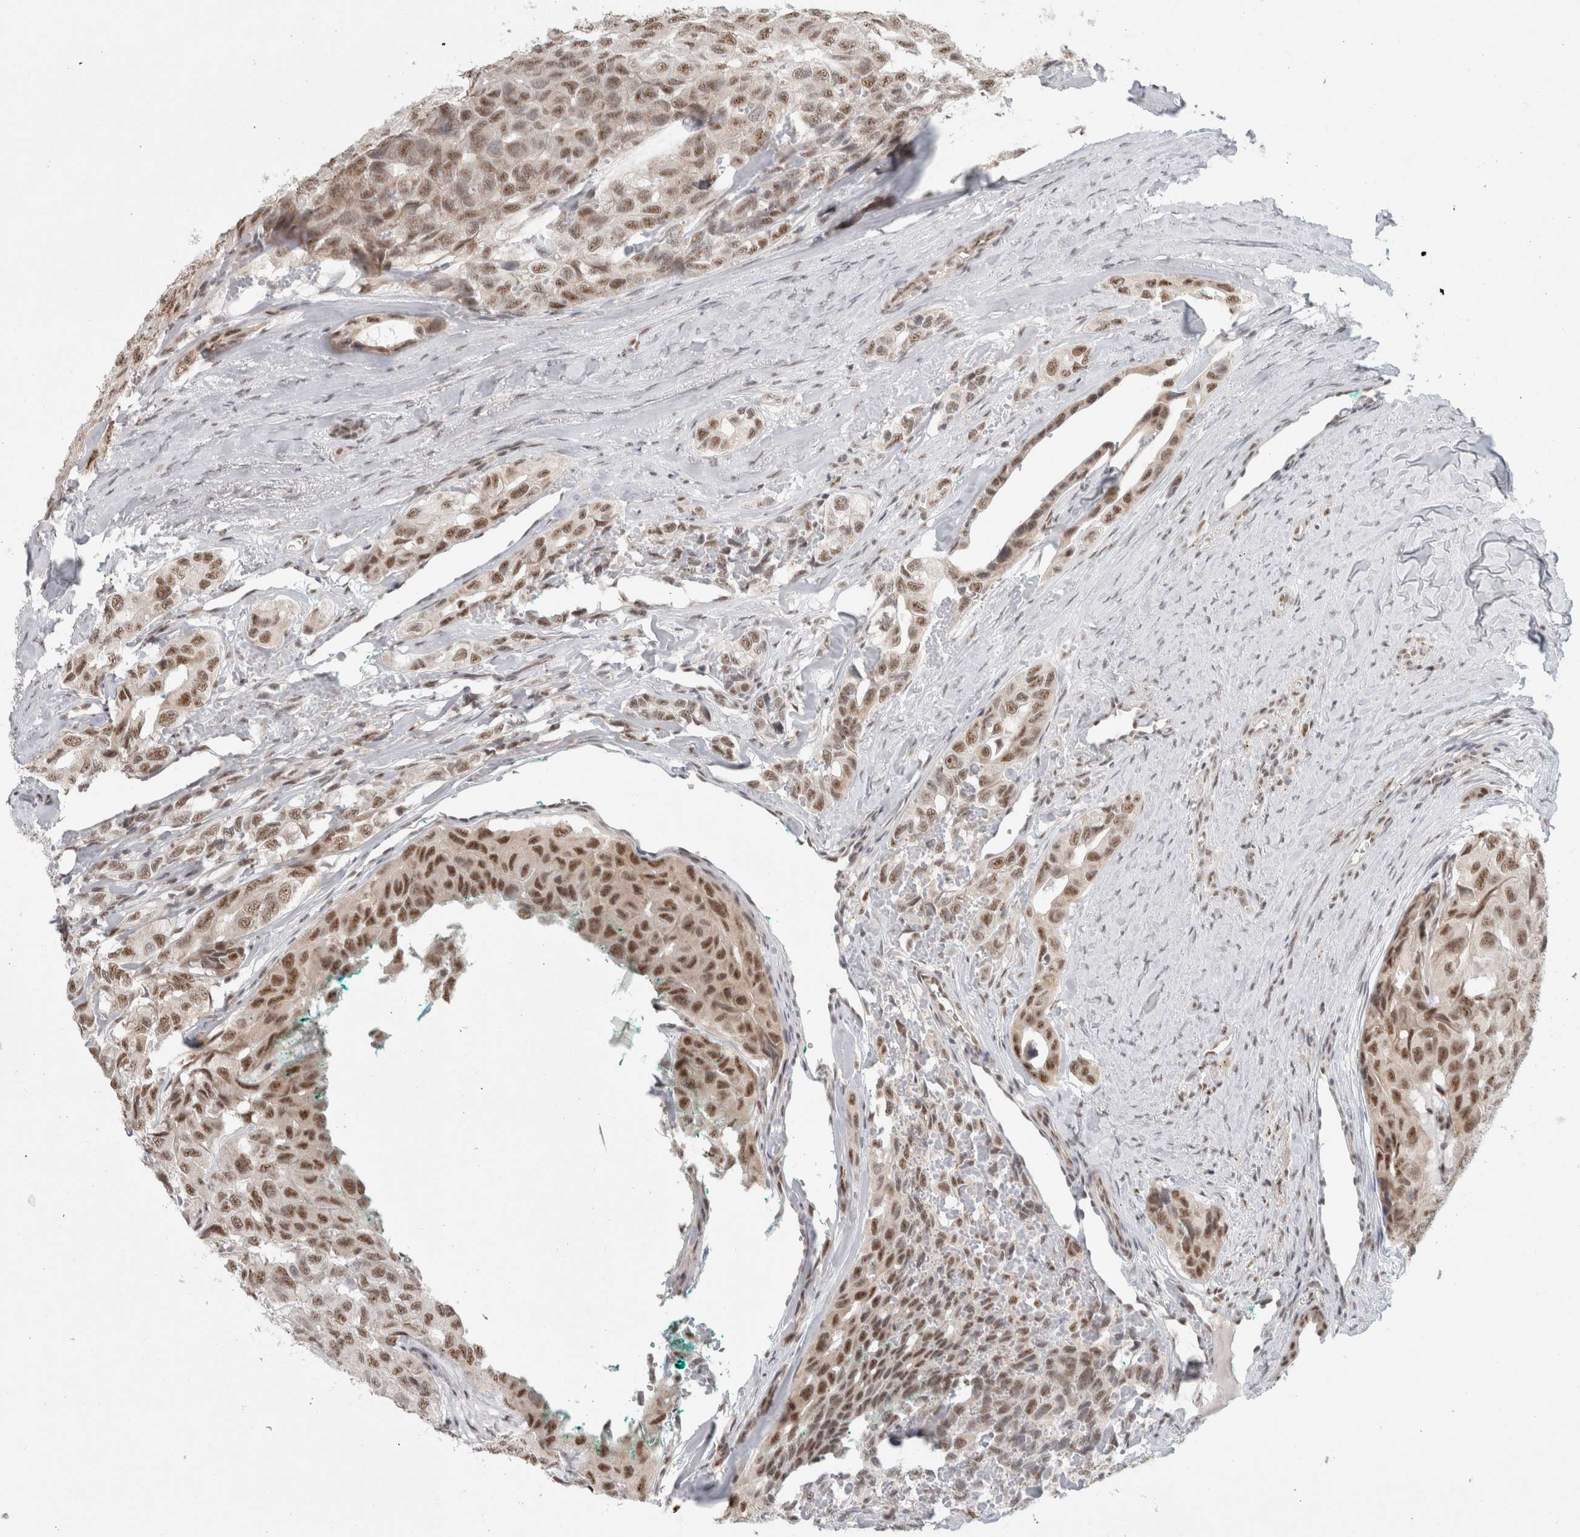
{"staining": {"intensity": "moderate", "quantity": ">75%", "location": "nuclear"}, "tissue": "head and neck cancer", "cell_type": "Tumor cells", "image_type": "cancer", "snomed": [{"axis": "morphology", "description": "Adenocarcinoma, NOS"}, {"axis": "topography", "description": "Salivary gland, NOS"}, {"axis": "topography", "description": "Head-Neck"}], "caption": "Approximately >75% of tumor cells in human head and neck cancer (adenocarcinoma) exhibit moderate nuclear protein staining as visualized by brown immunohistochemical staining.", "gene": "TRMT12", "patient": {"sex": "female", "age": 76}}